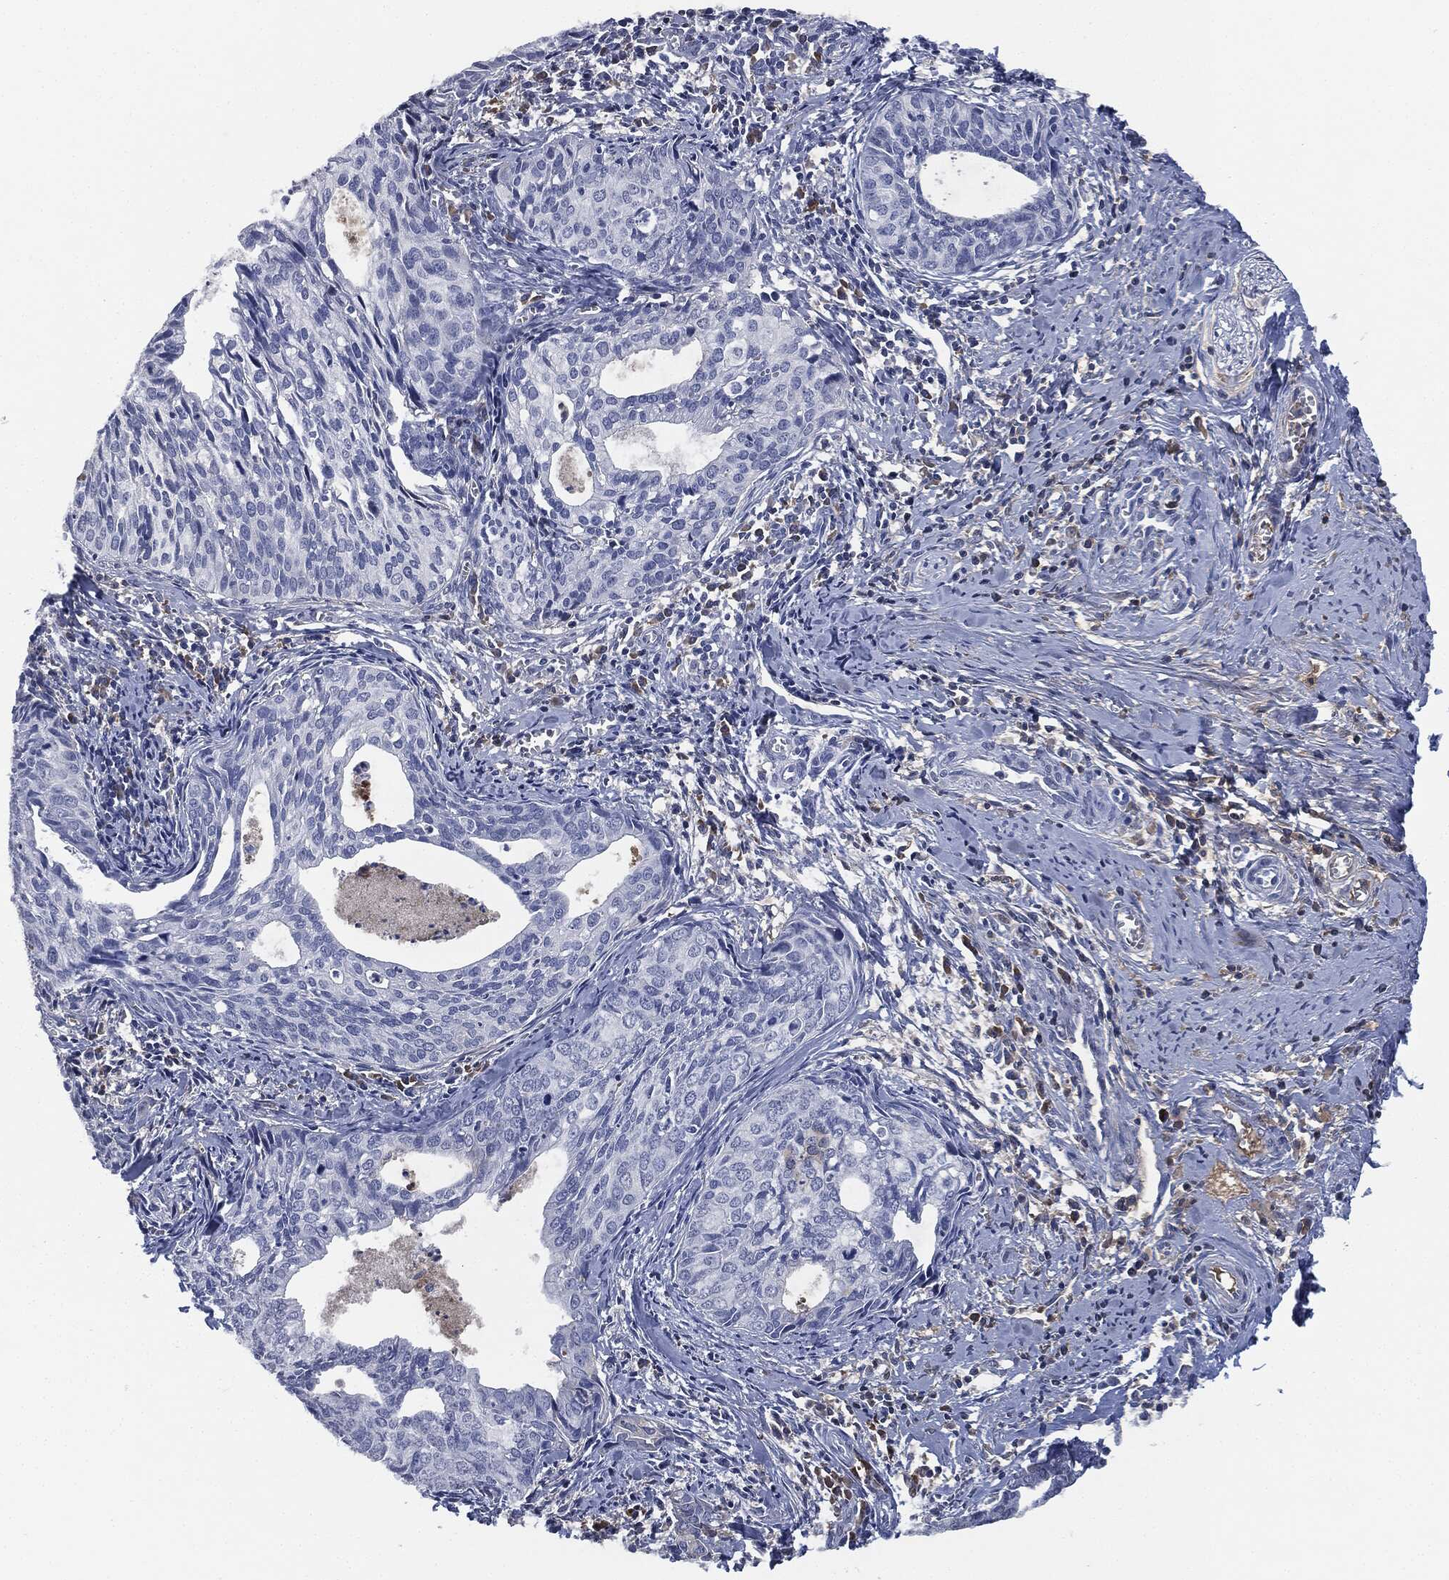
{"staining": {"intensity": "negative", "quantity": "none", "location": "none"}, "tissue": "cervical cancer", "cell_type": "Tumor cells", "image_type": "cancer", "snomed": [{"axis": "morphology", "description": "Squamous cell carcinoma, NOS"}, {"axis": "topography", "description": "Cervix"}], "caption": "This is an immunohistochemistry (IHC) histopathology image of human cervical cancer (squamous cell carcinoma). There is no expression in tumor cells.", "gene": "SIGLEC7", "patient": {"sex": "female", "age": 29}}